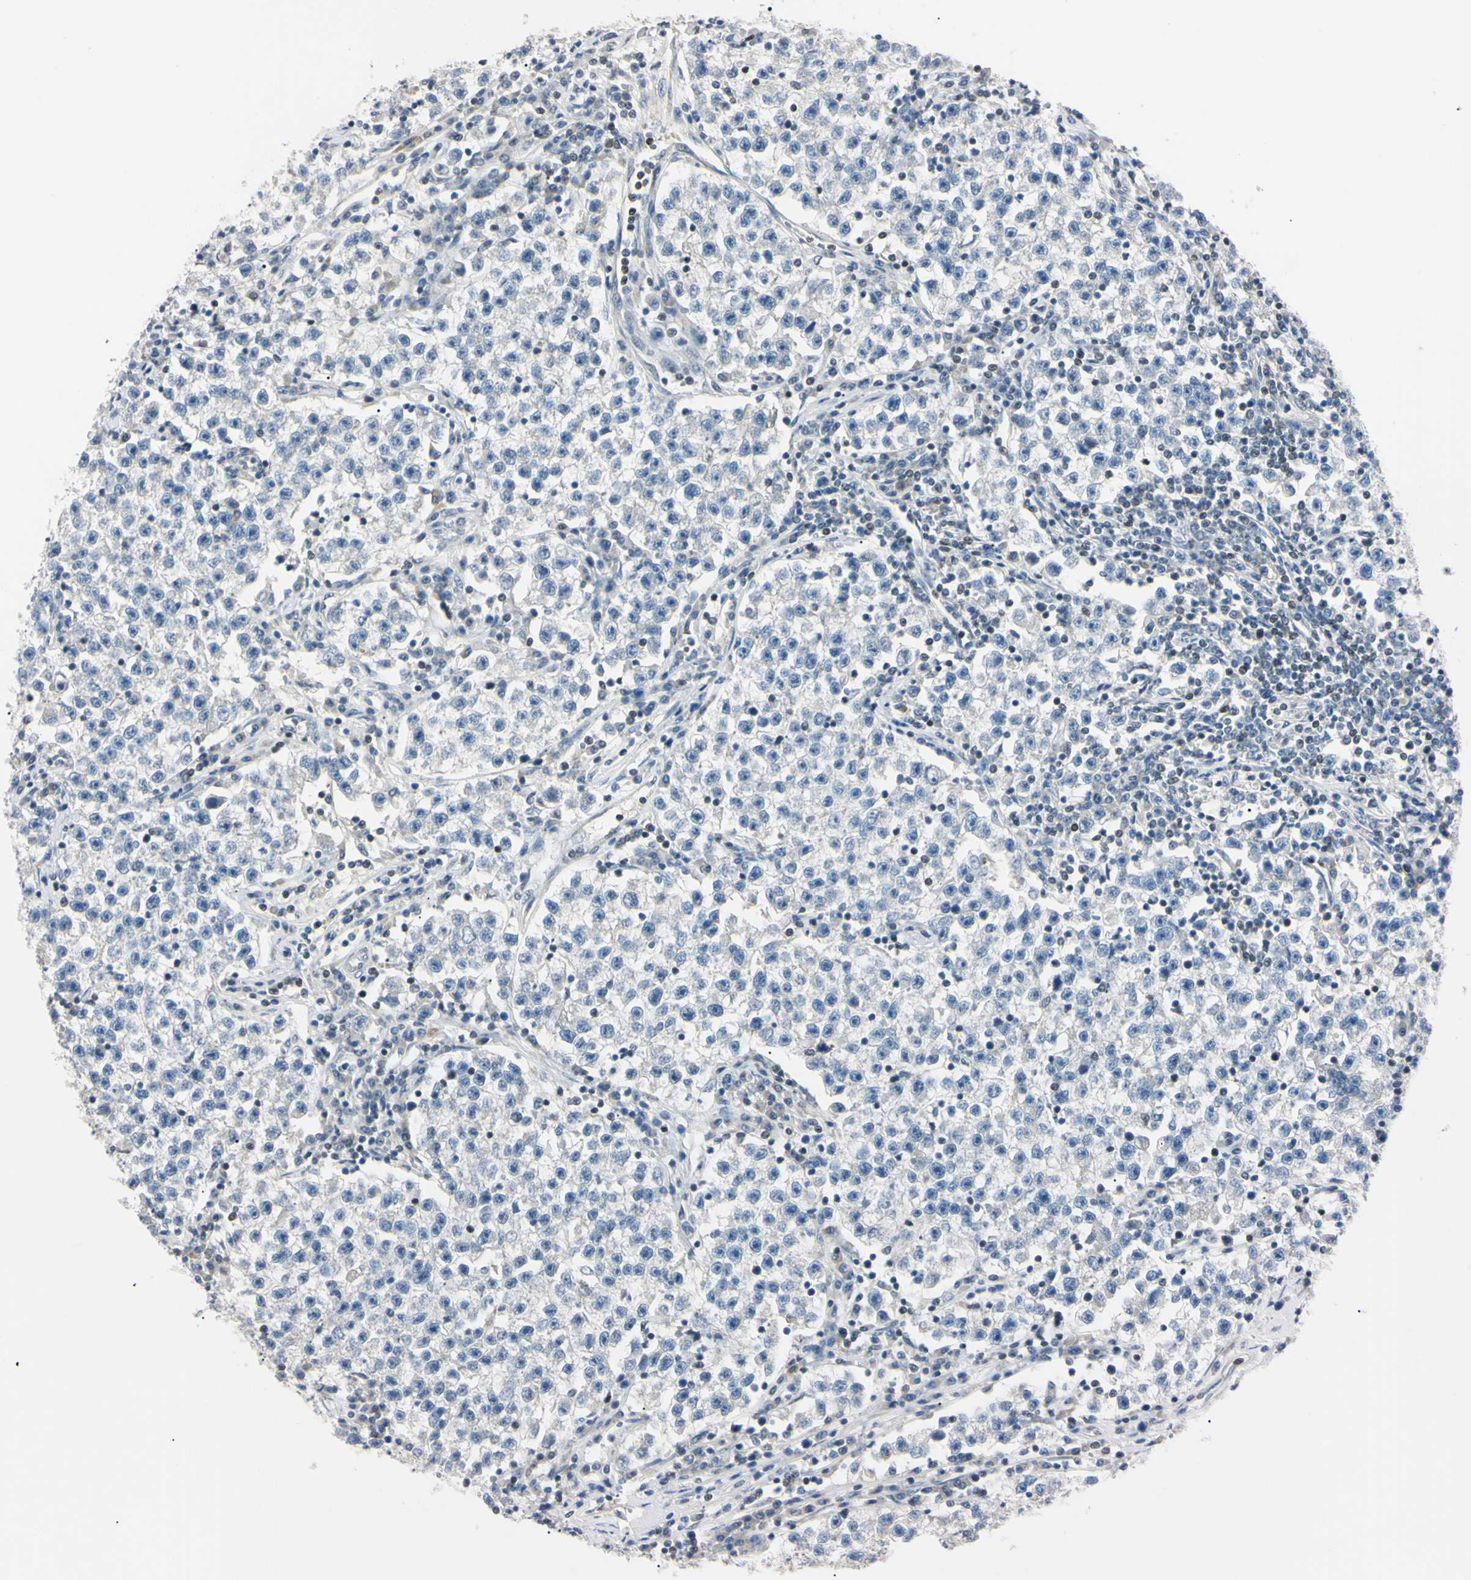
{"staining": {"intensity": "negative", "quantity": "none", "location": "none"}, "tissue": "testis cancer", "cell_type": "Tumor cells", "image_type": "cancer", "snomed": [{"axis": "morphology", "description": "Seminoma, NOS"}, {"axis": "topography", "description": "Testis"}], "caption": "Immunohistochemical staining of human testis cancer (seminoma) demonstrates no significant positivity in tumor cells.", "gene": "C1orf174", "patient": {"sex": "male", "age": 22}}